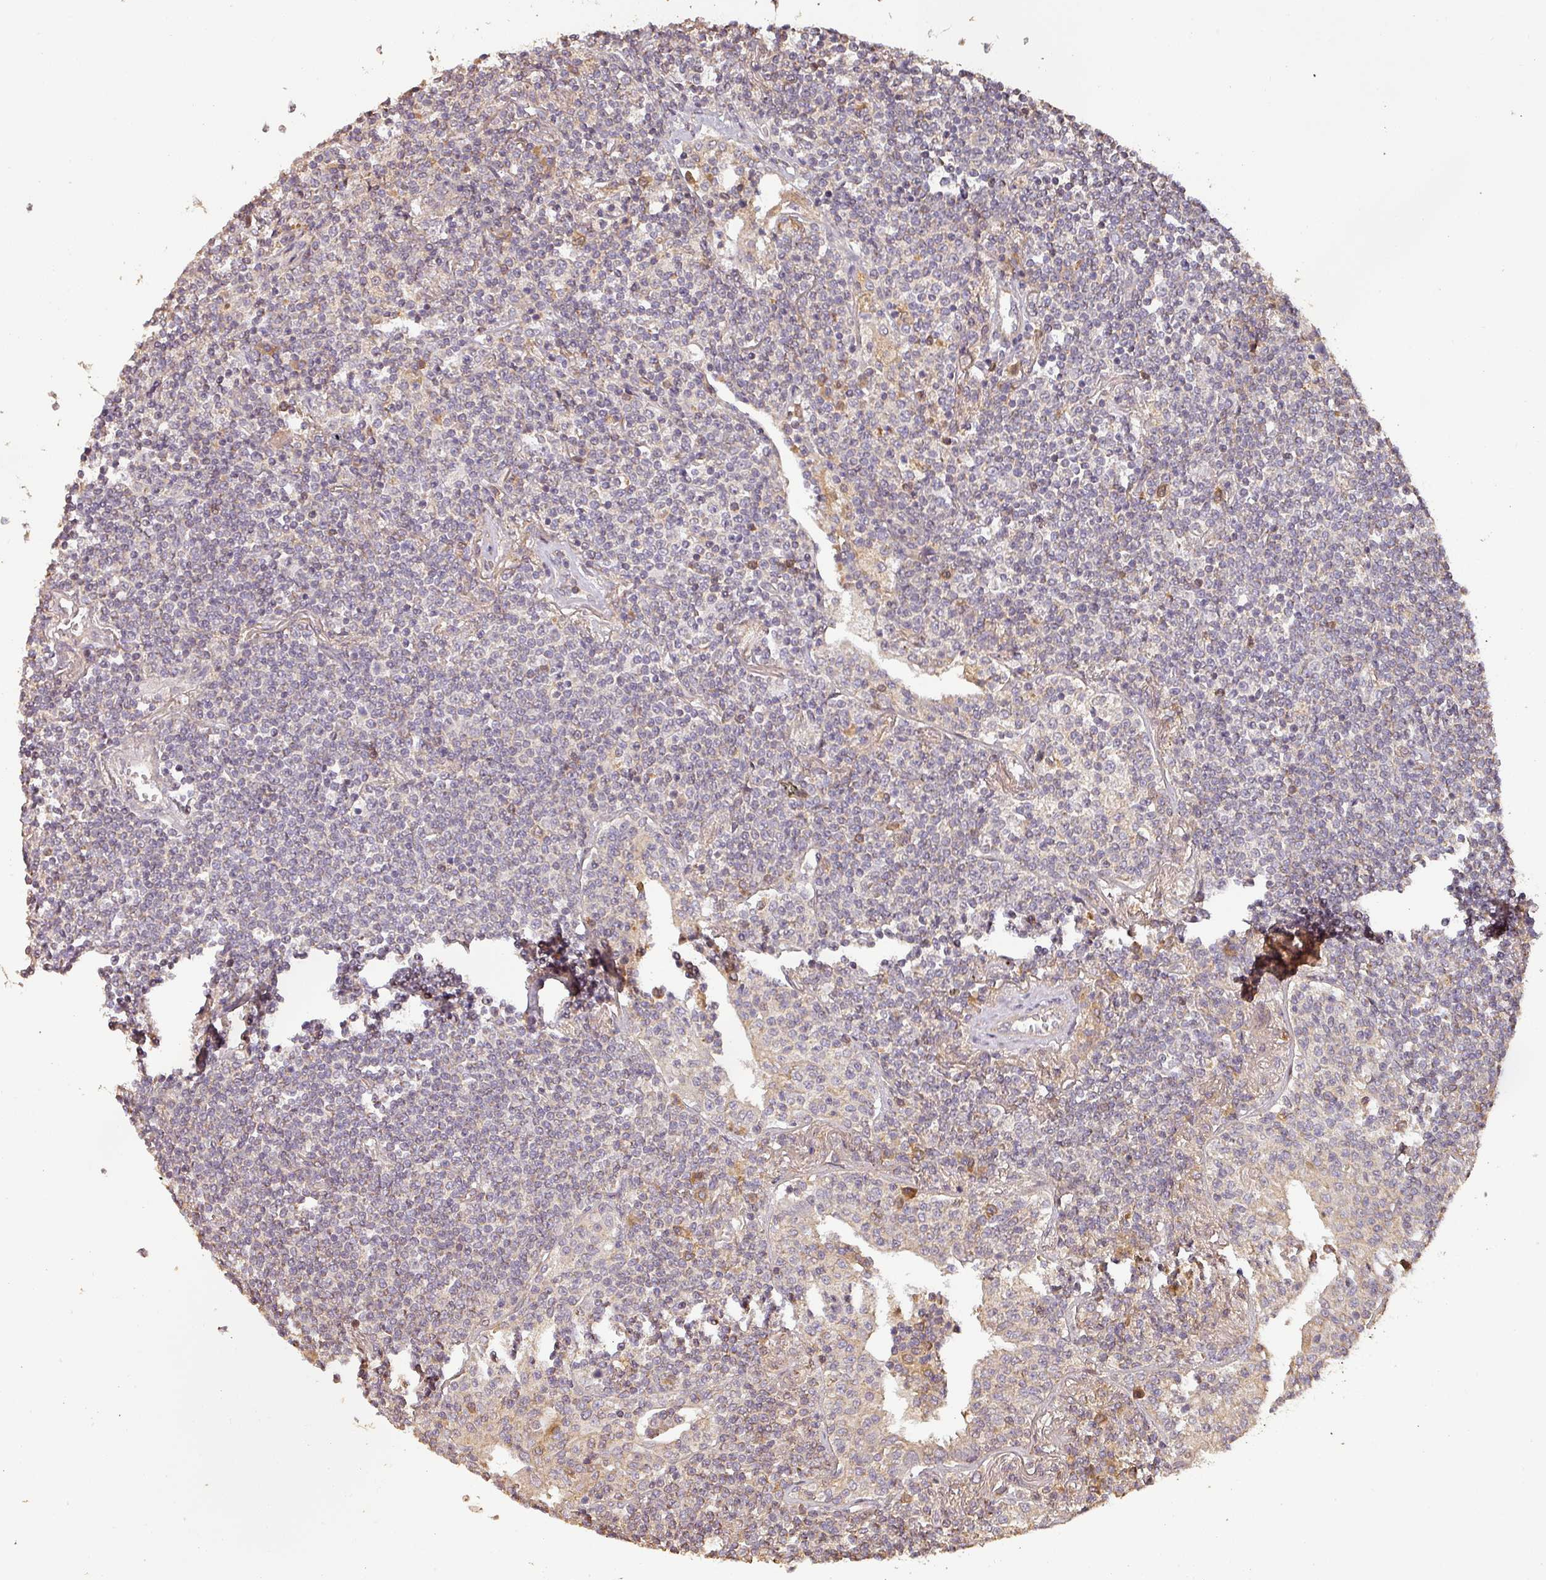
{"staining": {"intensity": "negative", "quantity": "none", "location": "none"}, "tissue": "lymphoma", "cell_type": "Tumor cells", "image_type": "cancer", "snomed": [{"axis": "morphology", "description": "Malignant lymphoma, non-Hodgkin's type, Low grade"}, {"axis": "topography", "description": "Lung"}], "caption": "Immunohistochemical staining of lymphoma displays no significant staining in tumor cells. (Immunohistochemistry (ihc), brightfield microscopy, high magnification).", "gene": "BPIFB3", "patient": {"sex": "female", "age": 71}}